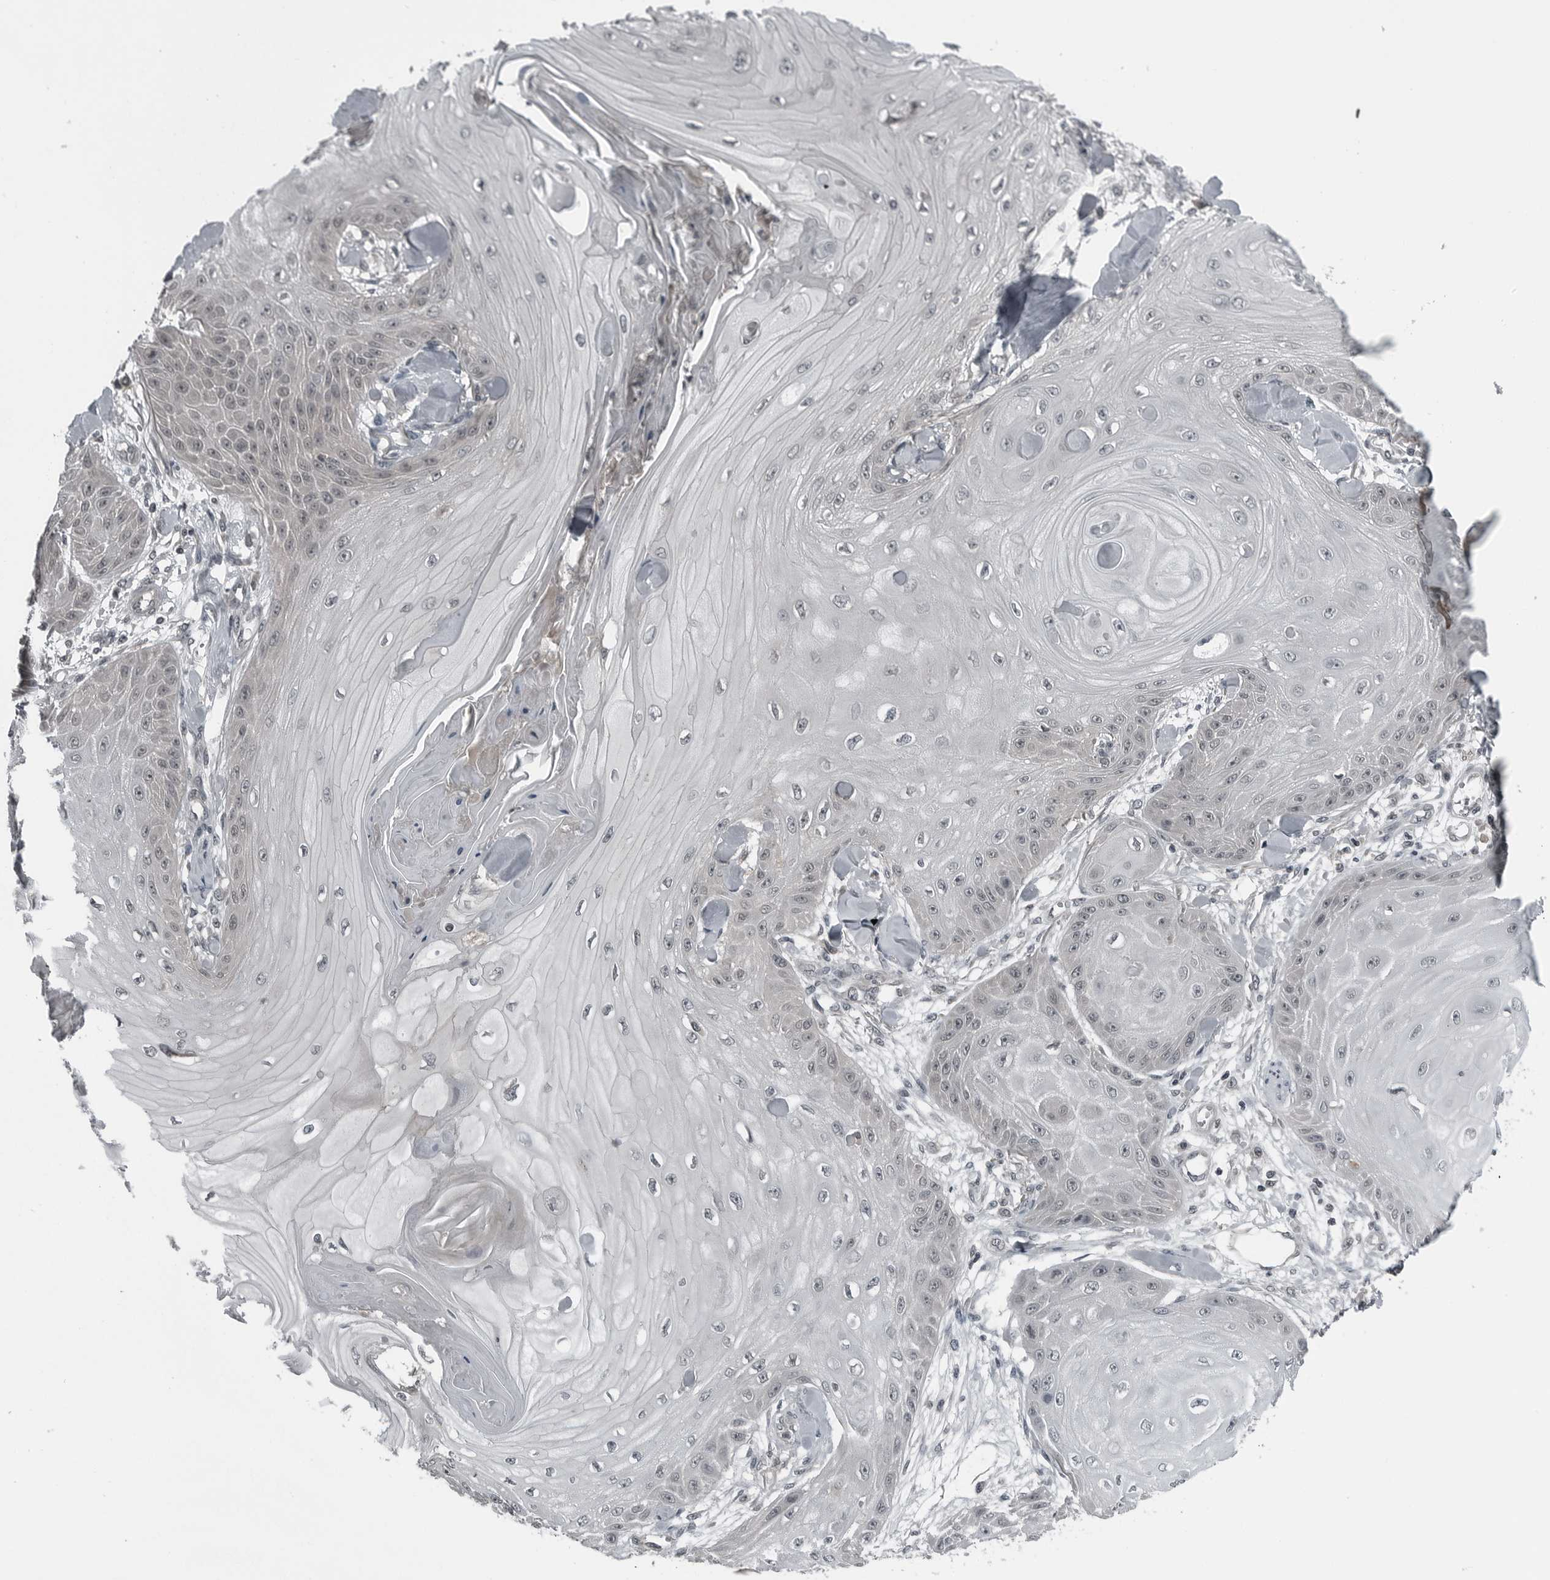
{"staining": {"intensity": "negative", "quantity": "none", "location": "none"}, "tissue": "skin cancer", "cell_type": "Tumor cells", "image_type": "cancer", "snomed": [{"axis": "morphology", "description": "Squamous cell carcinoma, NOS"}, {"axis": "topography", "description": "Skin"}], "caption": "This is an IHC photomicrograph of human skin squamous cell carcinoma. There is no positivity in tumor cells.", "gene": "GAK", "patient": {"sex": "male", "age": 74}}